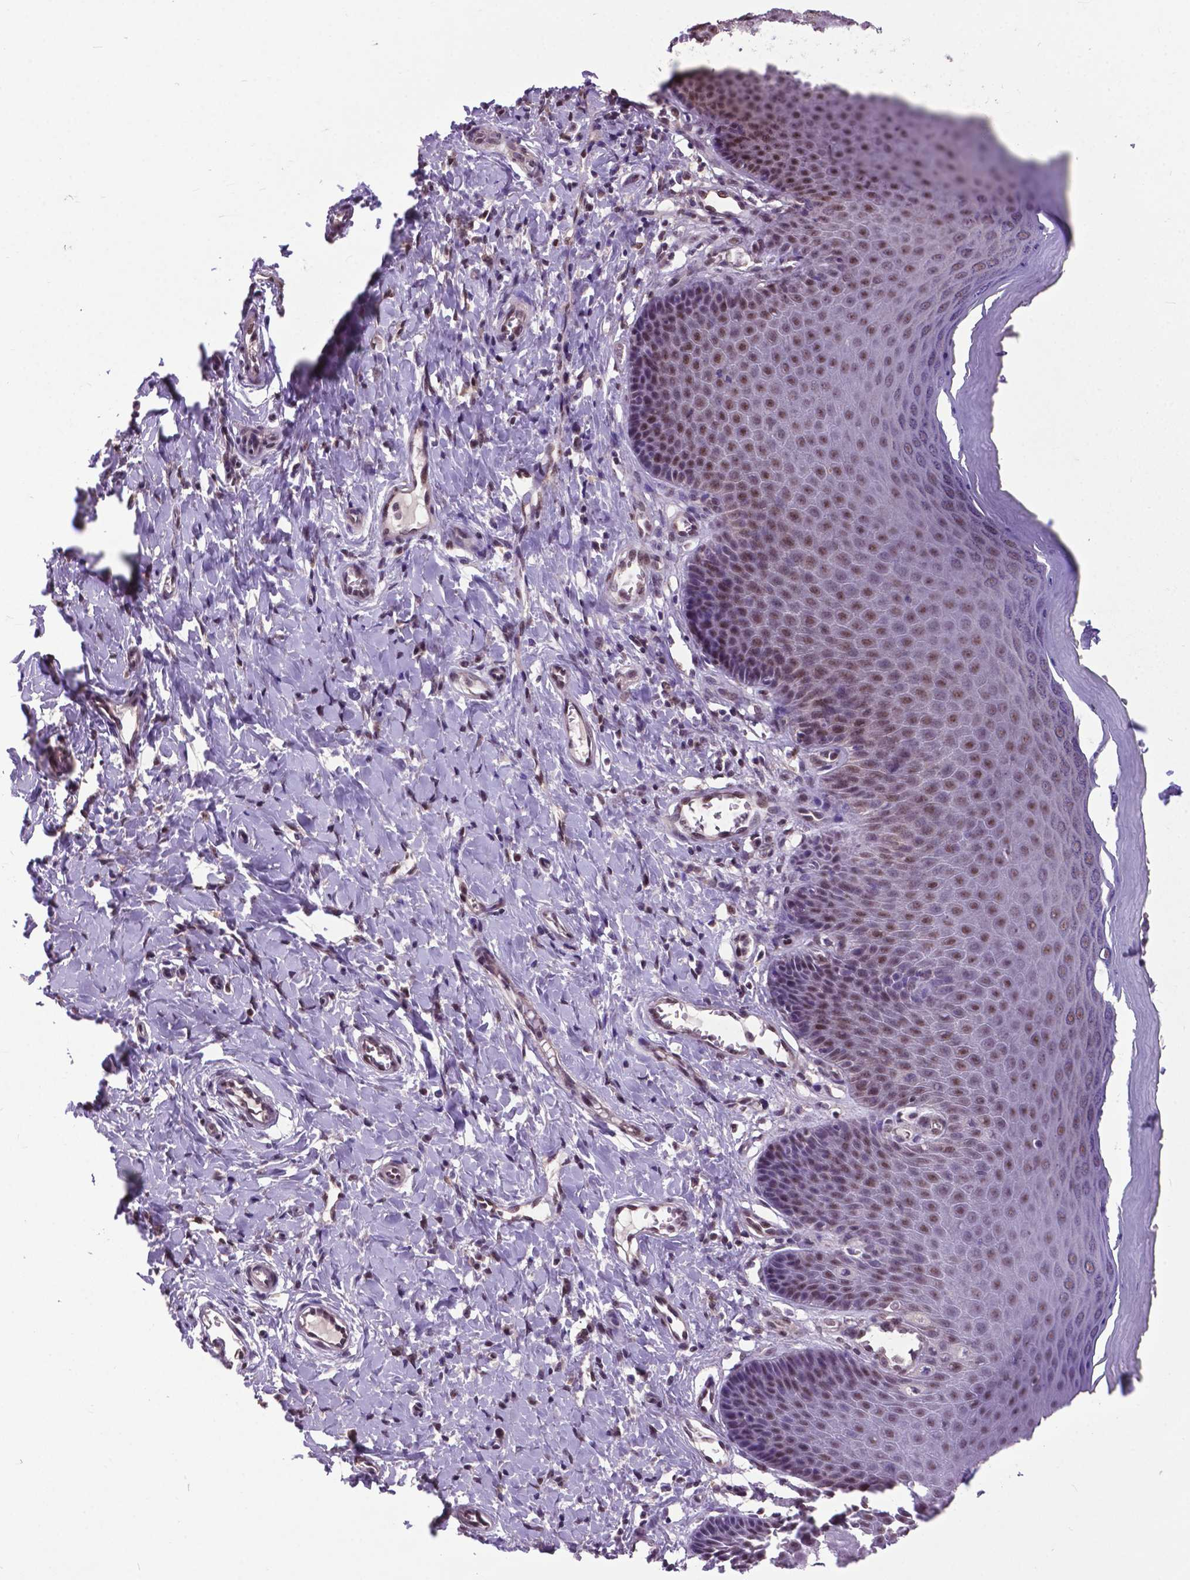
{"staining": {"intensity": "moderate", "quantity": "25%-75%", "location": "nuclear"}, "tissue": "vagina", "cell_type": "Squamous epithelial cells", "image_type": "normal", "snomed": [{"axis": "morphology", "description": "Normal tissue, NOS"}, {"axis": "topography", "description": "Vagina"}], "caption": "The micrograph demonstrates staining of benign vagina, revealing moderate nuclear protein staining (brown color) within squamous epithelial cells.", "gene": "FAF1", "patient": {"sex": "female", "age": 83}}